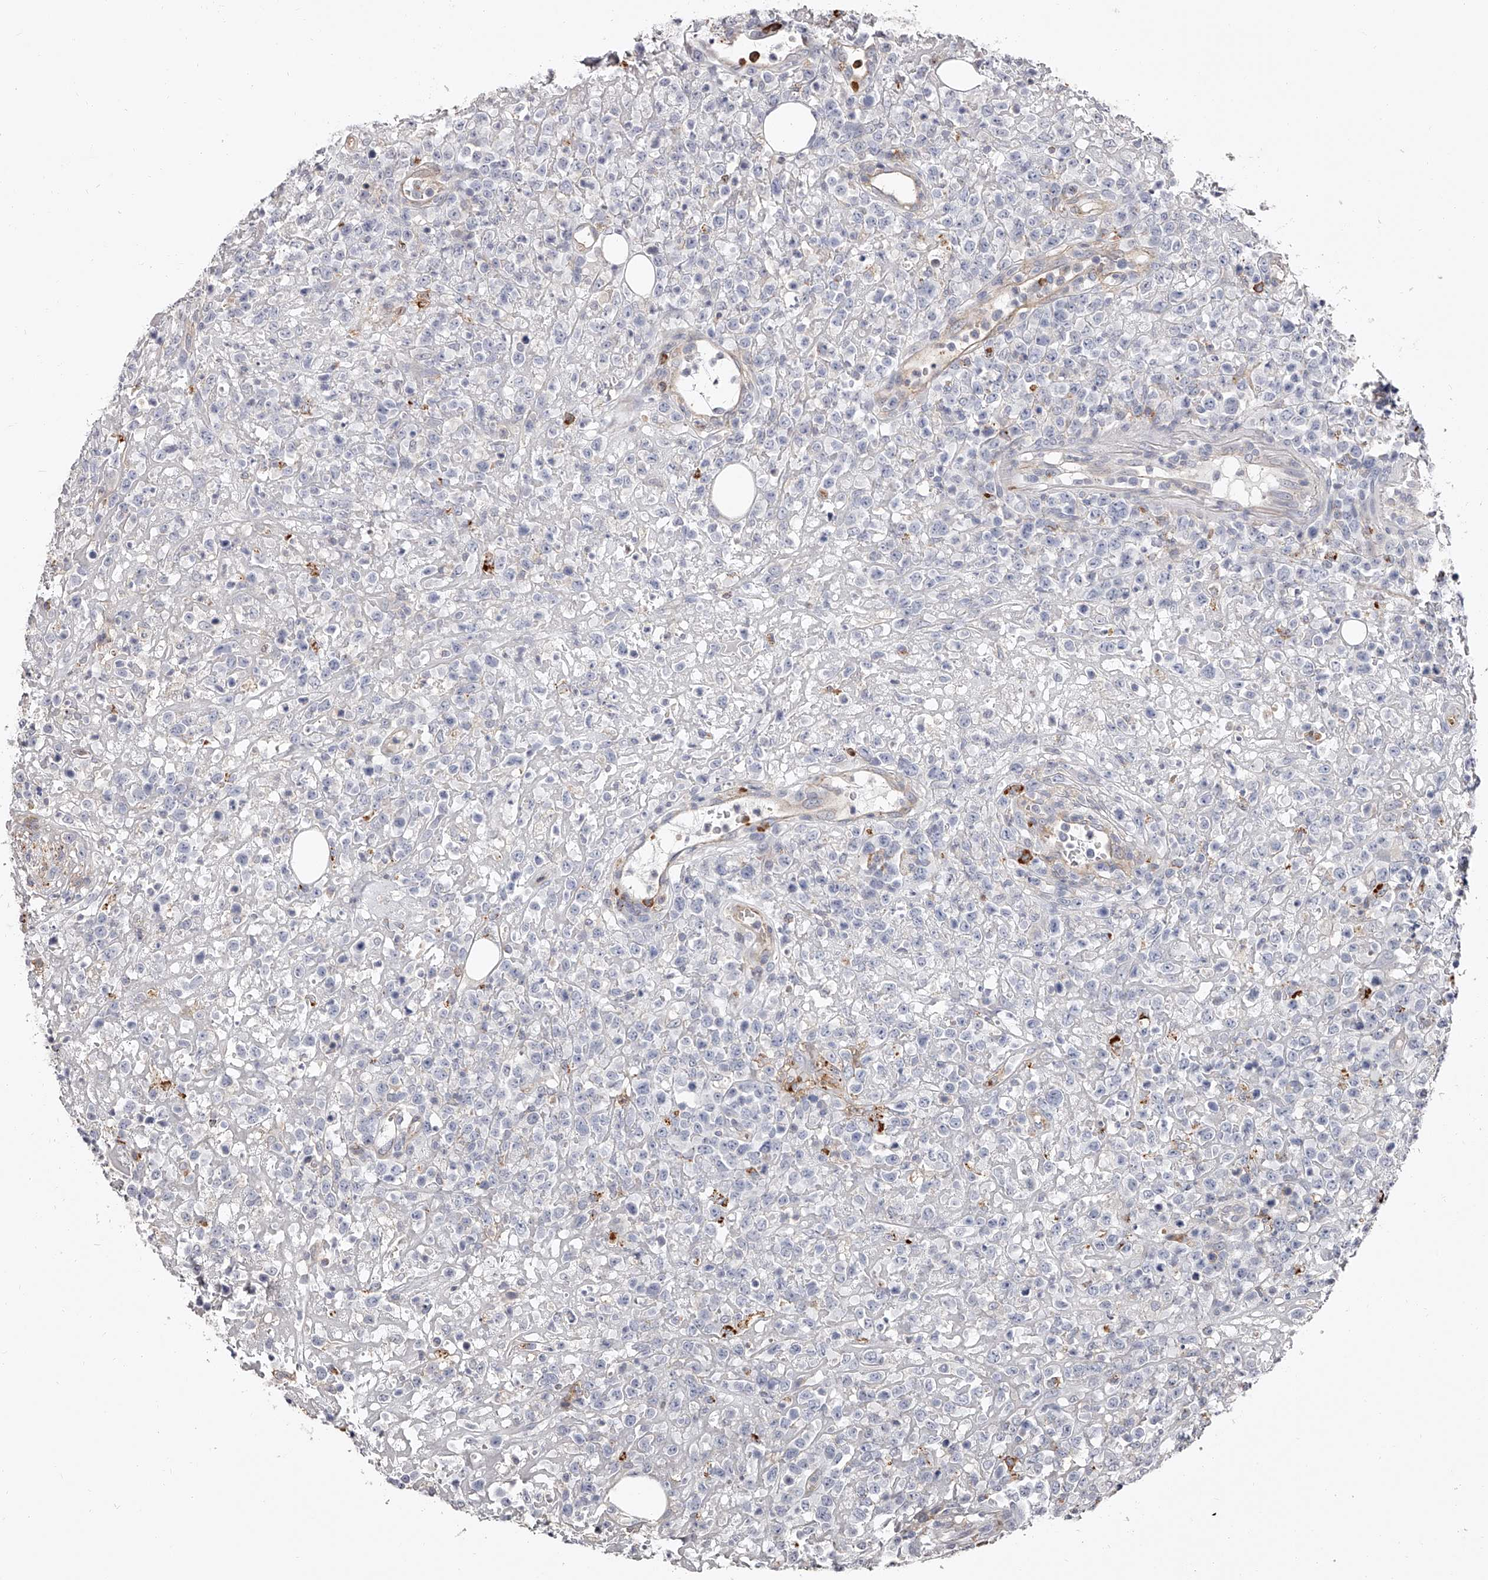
{"staining": {"intensity": "negative", "quantity": "none", "location": "none"}, "tissue": "lymphoma", "cell_type": "Tumor cells", "image_type": "cancer", "snomed": [{"axis": "morphology", "description": "Malignant lymphoma, non-Hodgkin's type, High grade"}, {"axis": "topography", "description": "Colon"}], "caption": "Histopathology image shows no protein positivity in tumor cells of lymphoma tissue.", "gene": "PACSIN1", "patient": {"sex": "female", "age": 53}}